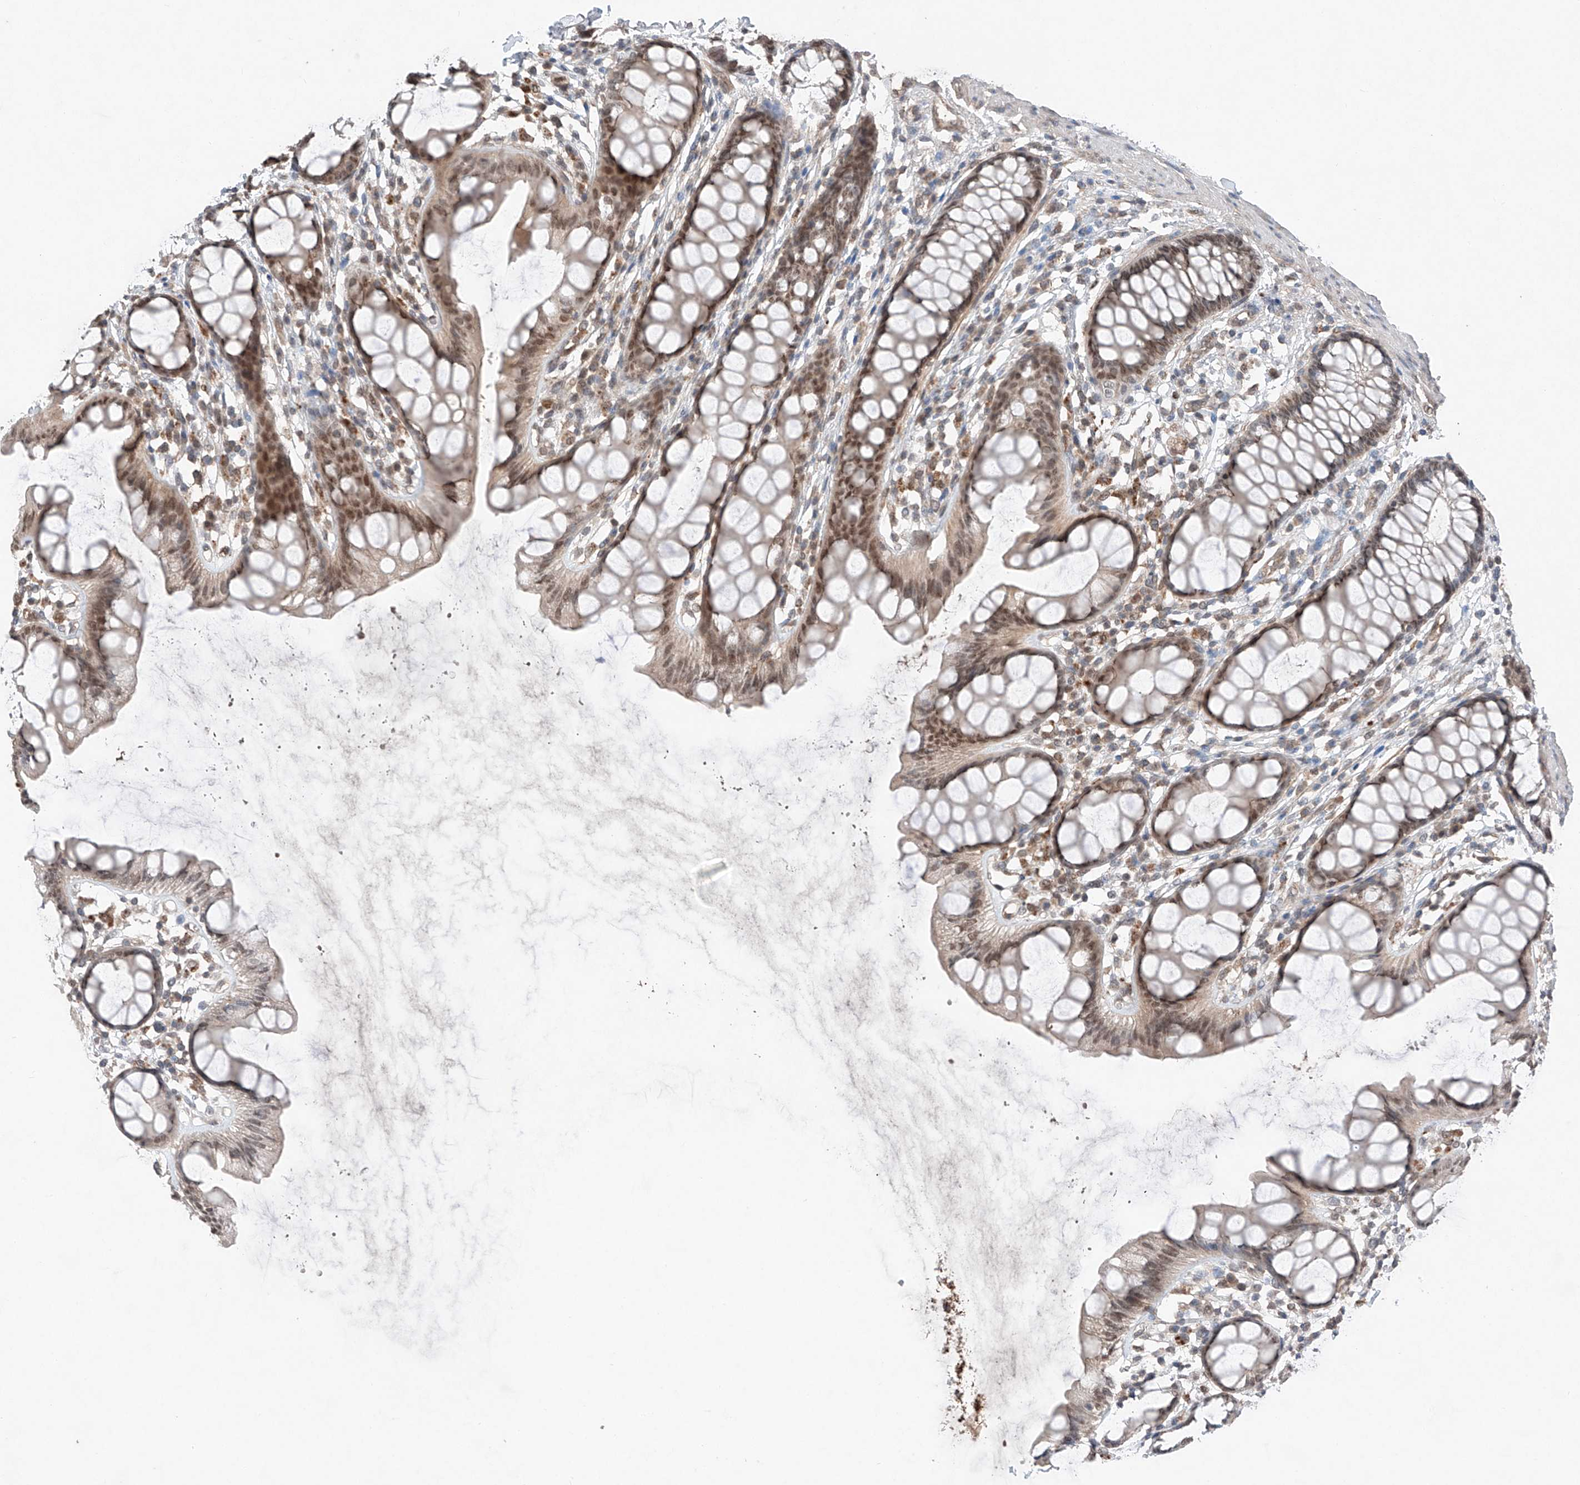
{"staining": {"intensity": "moderate", "quantity": "25%-75%", "location": "nuclear"}, "tissue": "rectum", "cell_type": "Glandular cells", "image_type": "normal", "snomed": [{"axis": "morphology", "description": "Normal tissue, NOS"}, {"axis": "topography", "description": "Rectum"}], "caption": "Immunohistochemistry (IHC) histopathology image of unremarkable rectum stained for a protein (brown), which displays medium levels of moderate nuclear positivity in approximately 25%-75% of glandular cells.", "gene": "TBX4", "patient": {"sex": "female", "age": 65}}